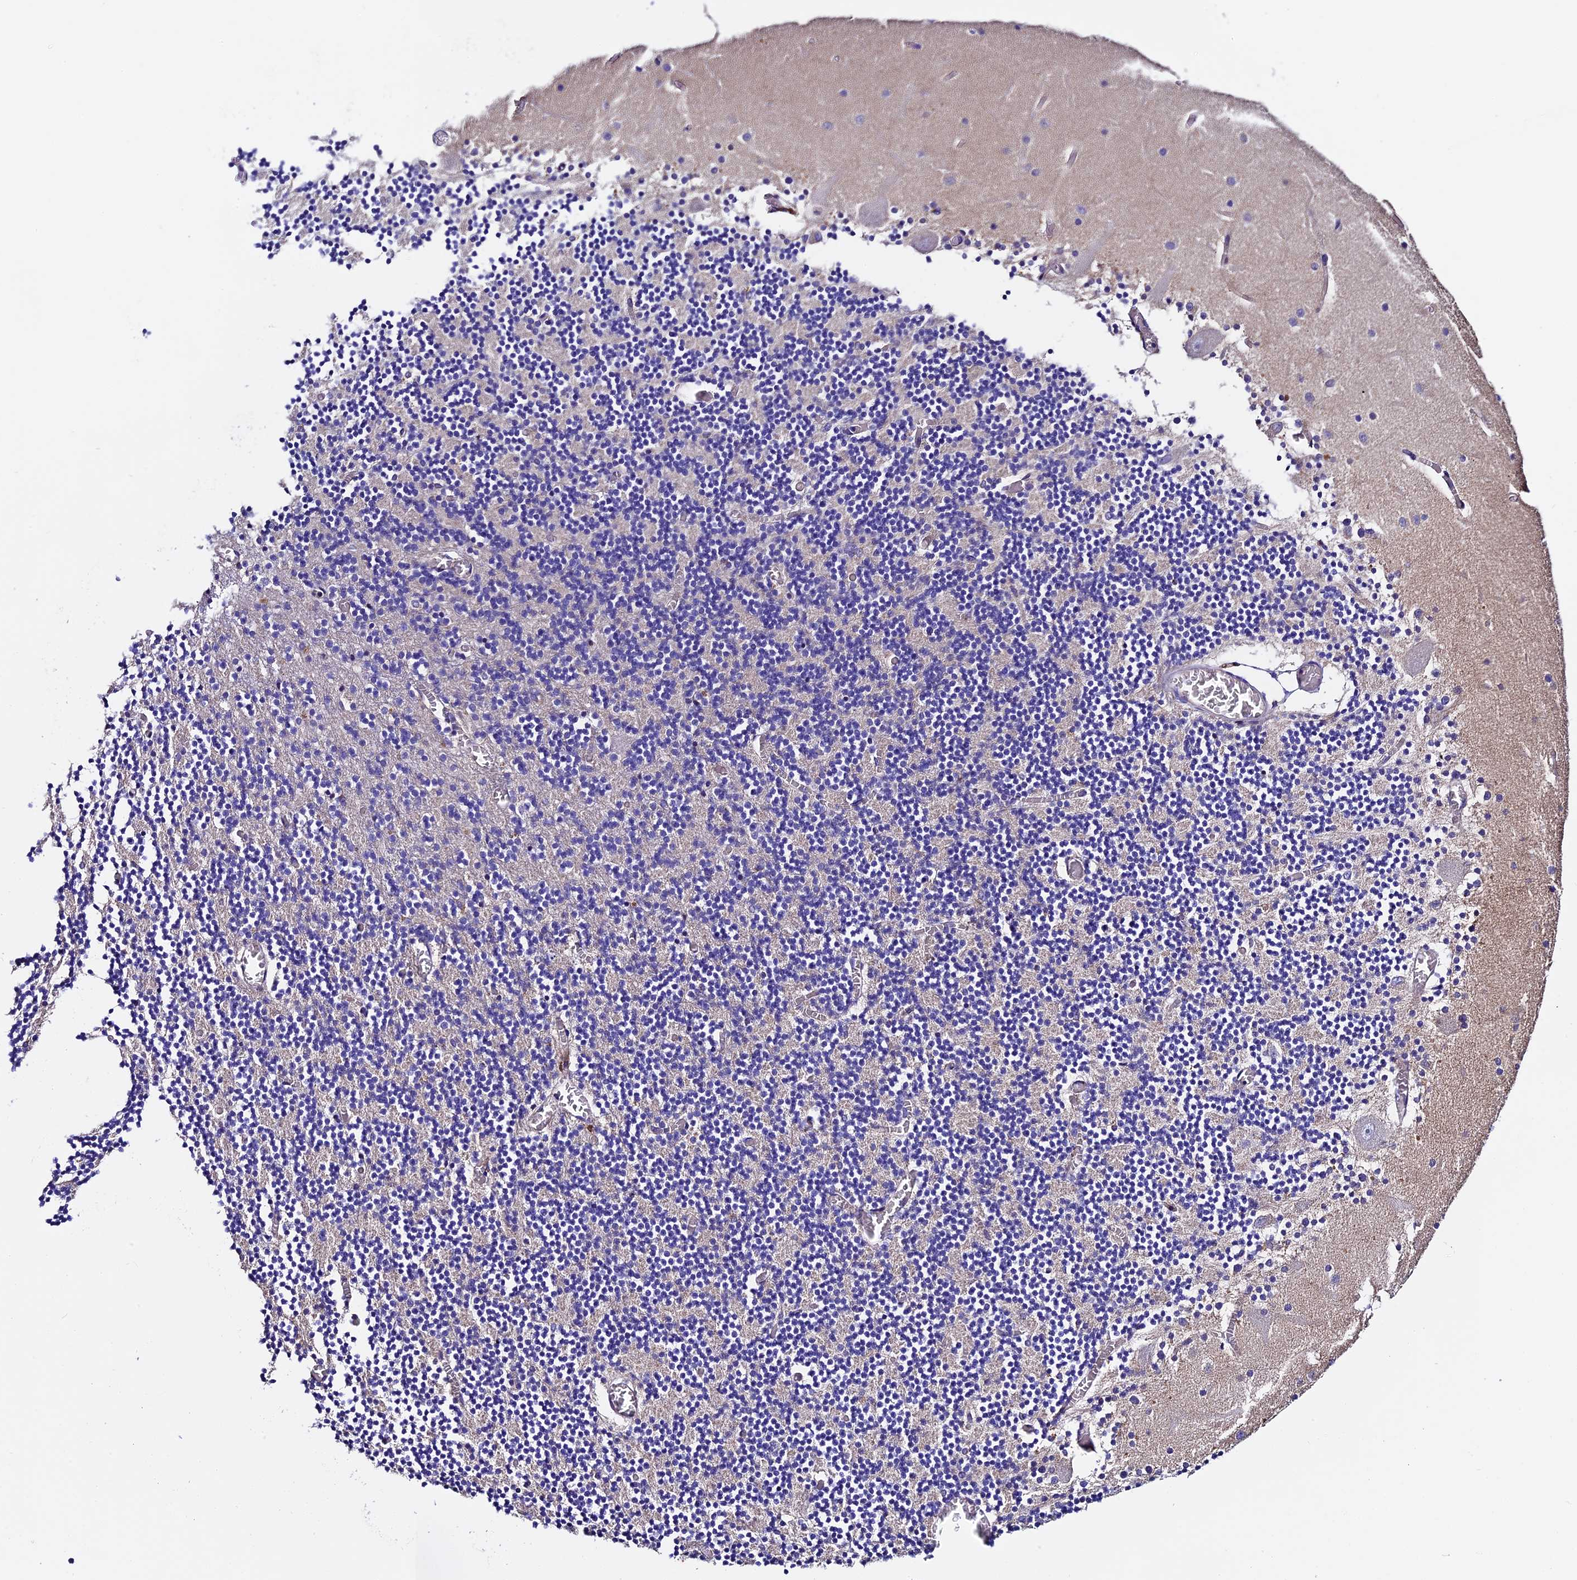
{"staining": {"intensity": "negative", "quantity": "none", "location": "none"}, "tissue": "cerebellum", "cell_type": "Cells in granular layer", "image_type": "normal", "snomed": [{"axis": "morphology", "description": "Normal tissue, NOS"}, {"axis": "topography", "description": "Cerebellum"}], "caption": "This is a histopathology image of IHC staining of benign cerebellum, which shows no expression in cells in granular layer.", "gene": "COMTD1", "patient": {"sex": "female", "age": 28}}